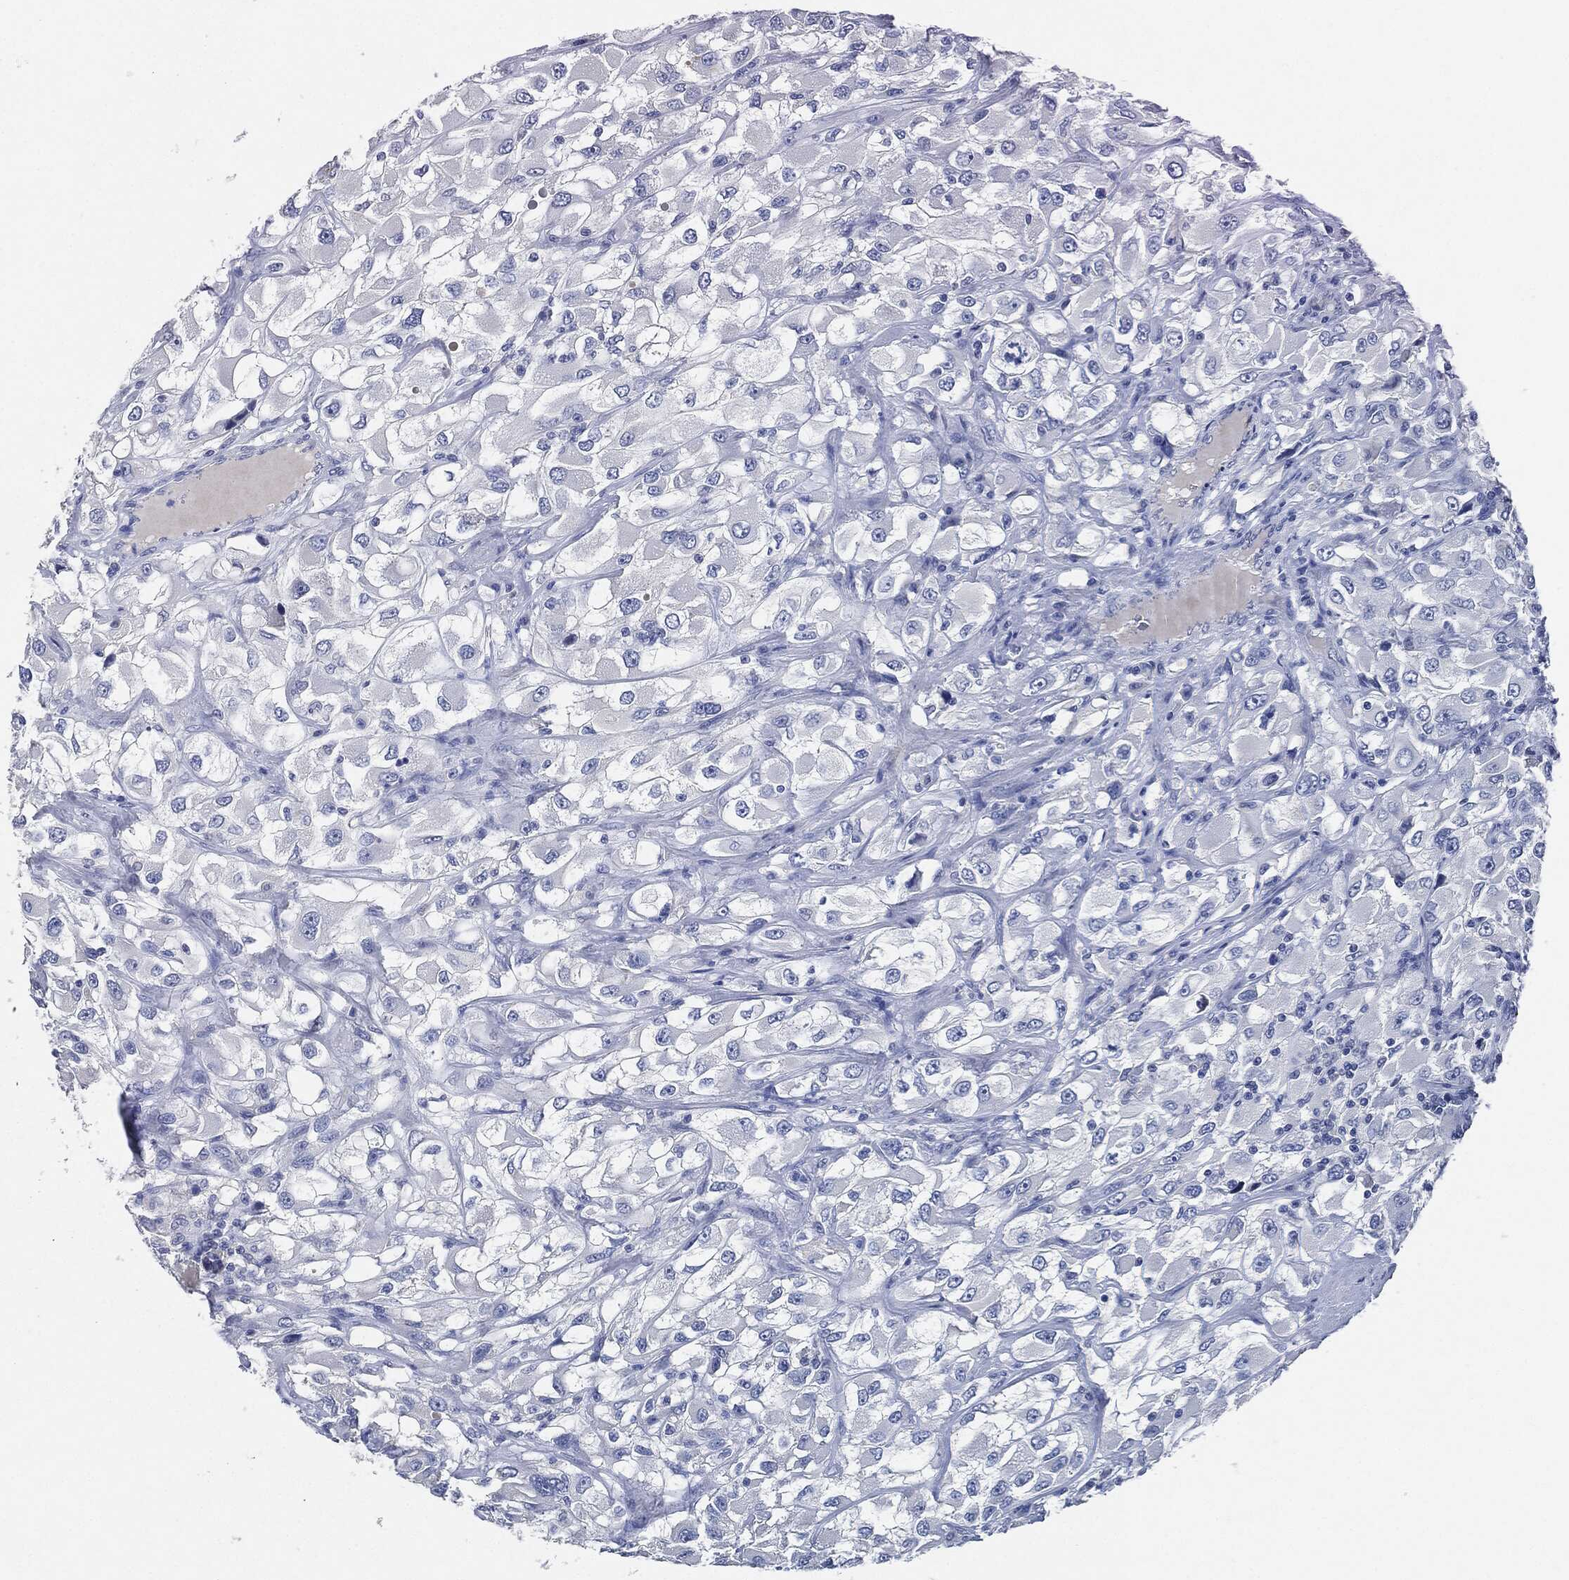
{"staining": {"intensity": "negative", "quantity": "none", "location": "none"}, "tissue": "renal cancer", "cell_type": "Tumor cells", "image_type": "cancer", "snomed": [{"axis": "morphology", "description": "Adenocarcinoma, NOS"}, {"axis": "topography", "description": "Kidney"}], "caption": "This is a image of IHC staining of adenocarcinoma (renal), which shows no positivity in tumor cells.", "gene": "NTRK1", "patient": {"sex": "female", "age": 52}}